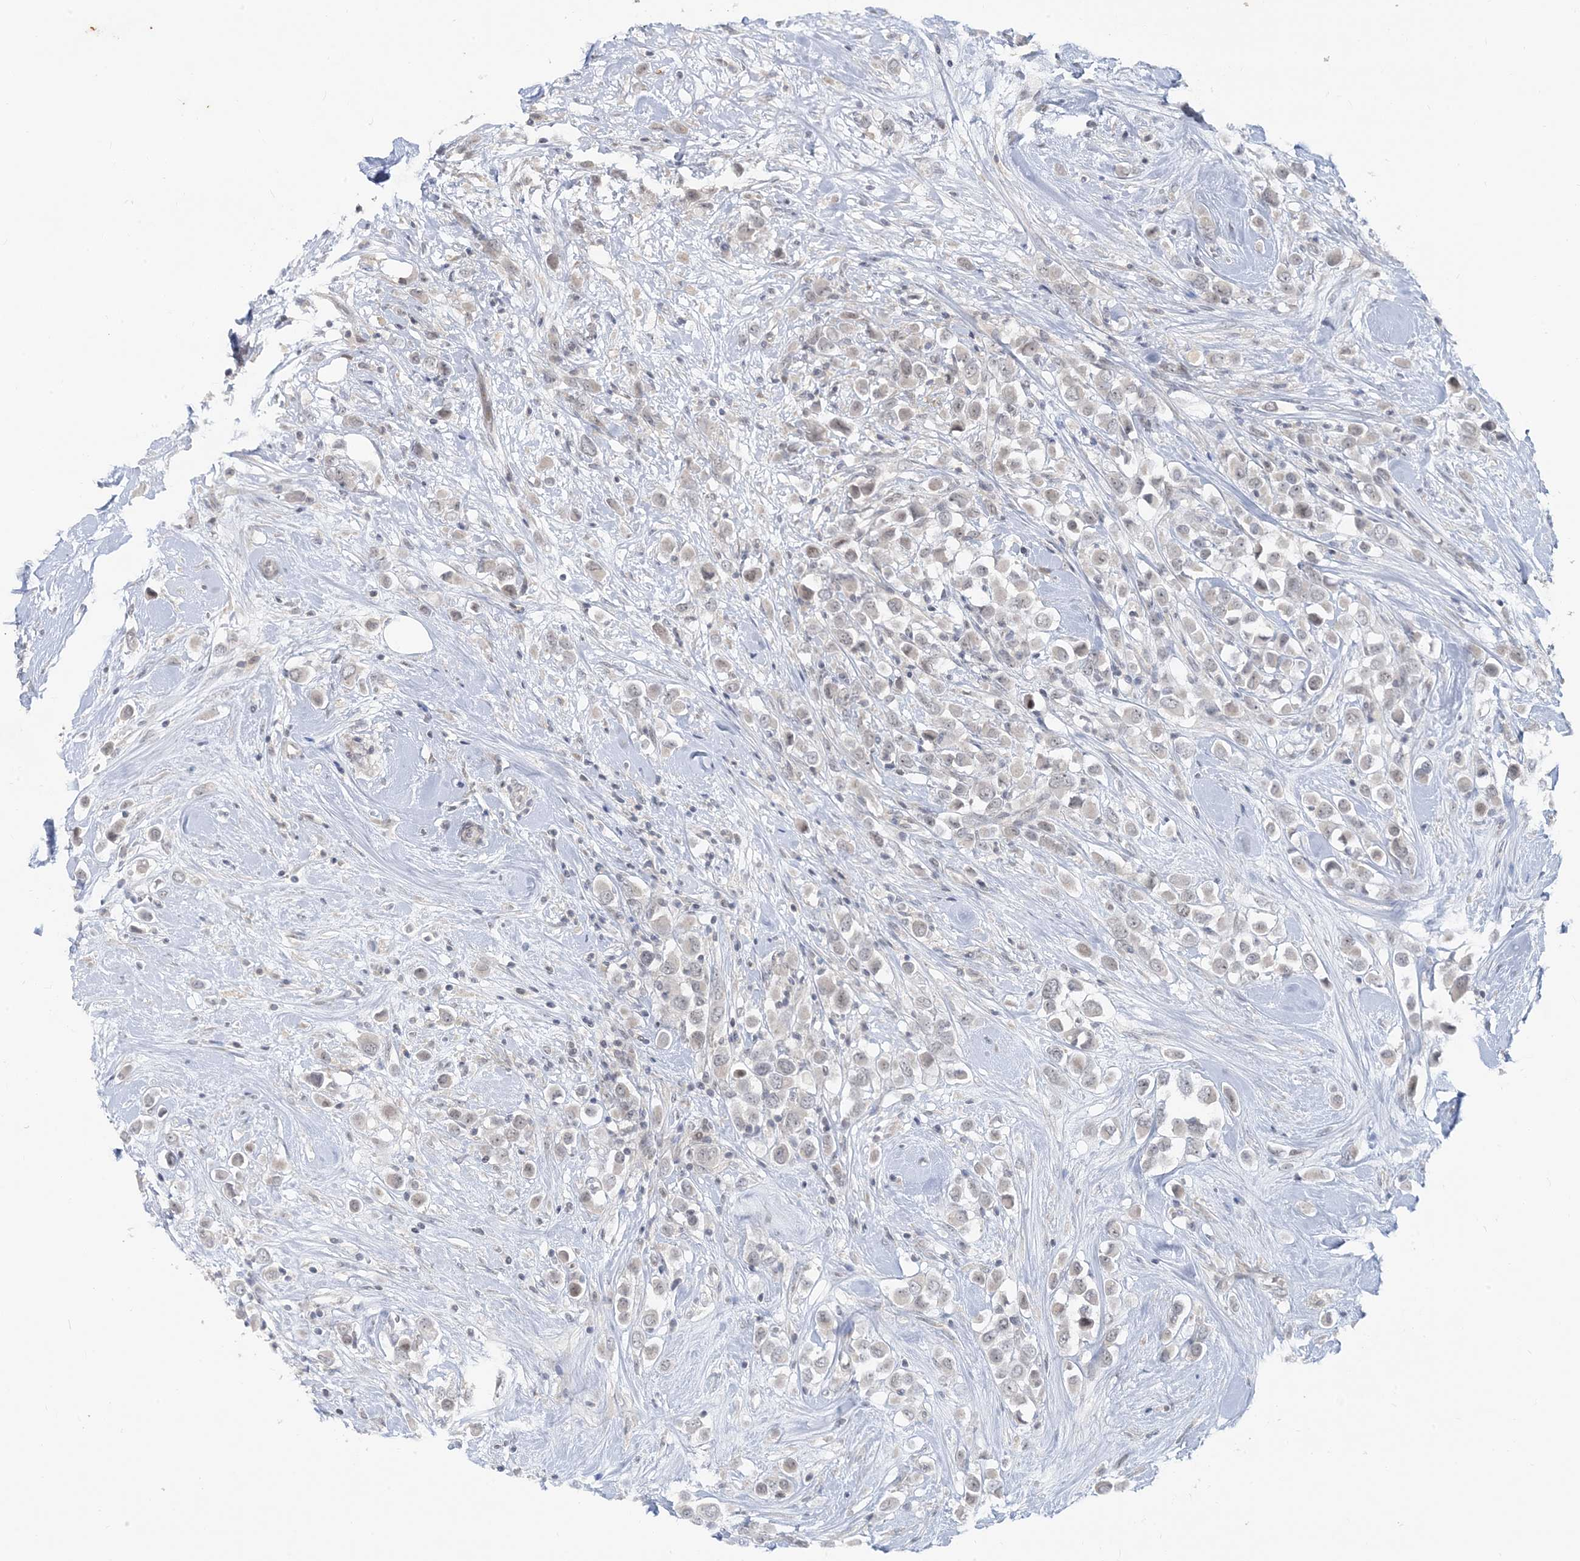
{"staining": {"intensity": "negative", "quantity": "none", "location": "none"}, "tissue": "breast cancer", "cell_type": "Tumor cells", "image_type": "cancer", "snomed": [{"axis": "morphology", "description": "Duct carcinoma"}, {"axis": "topography", "description": "Breast"}], "caption": "Immunohistochemical staining of infiltrating ductal carcinoma (breast) shows no significant positivity in tumor cells.", "gene": "LEXM", "patient": {"sex": "female", "age": 61}}